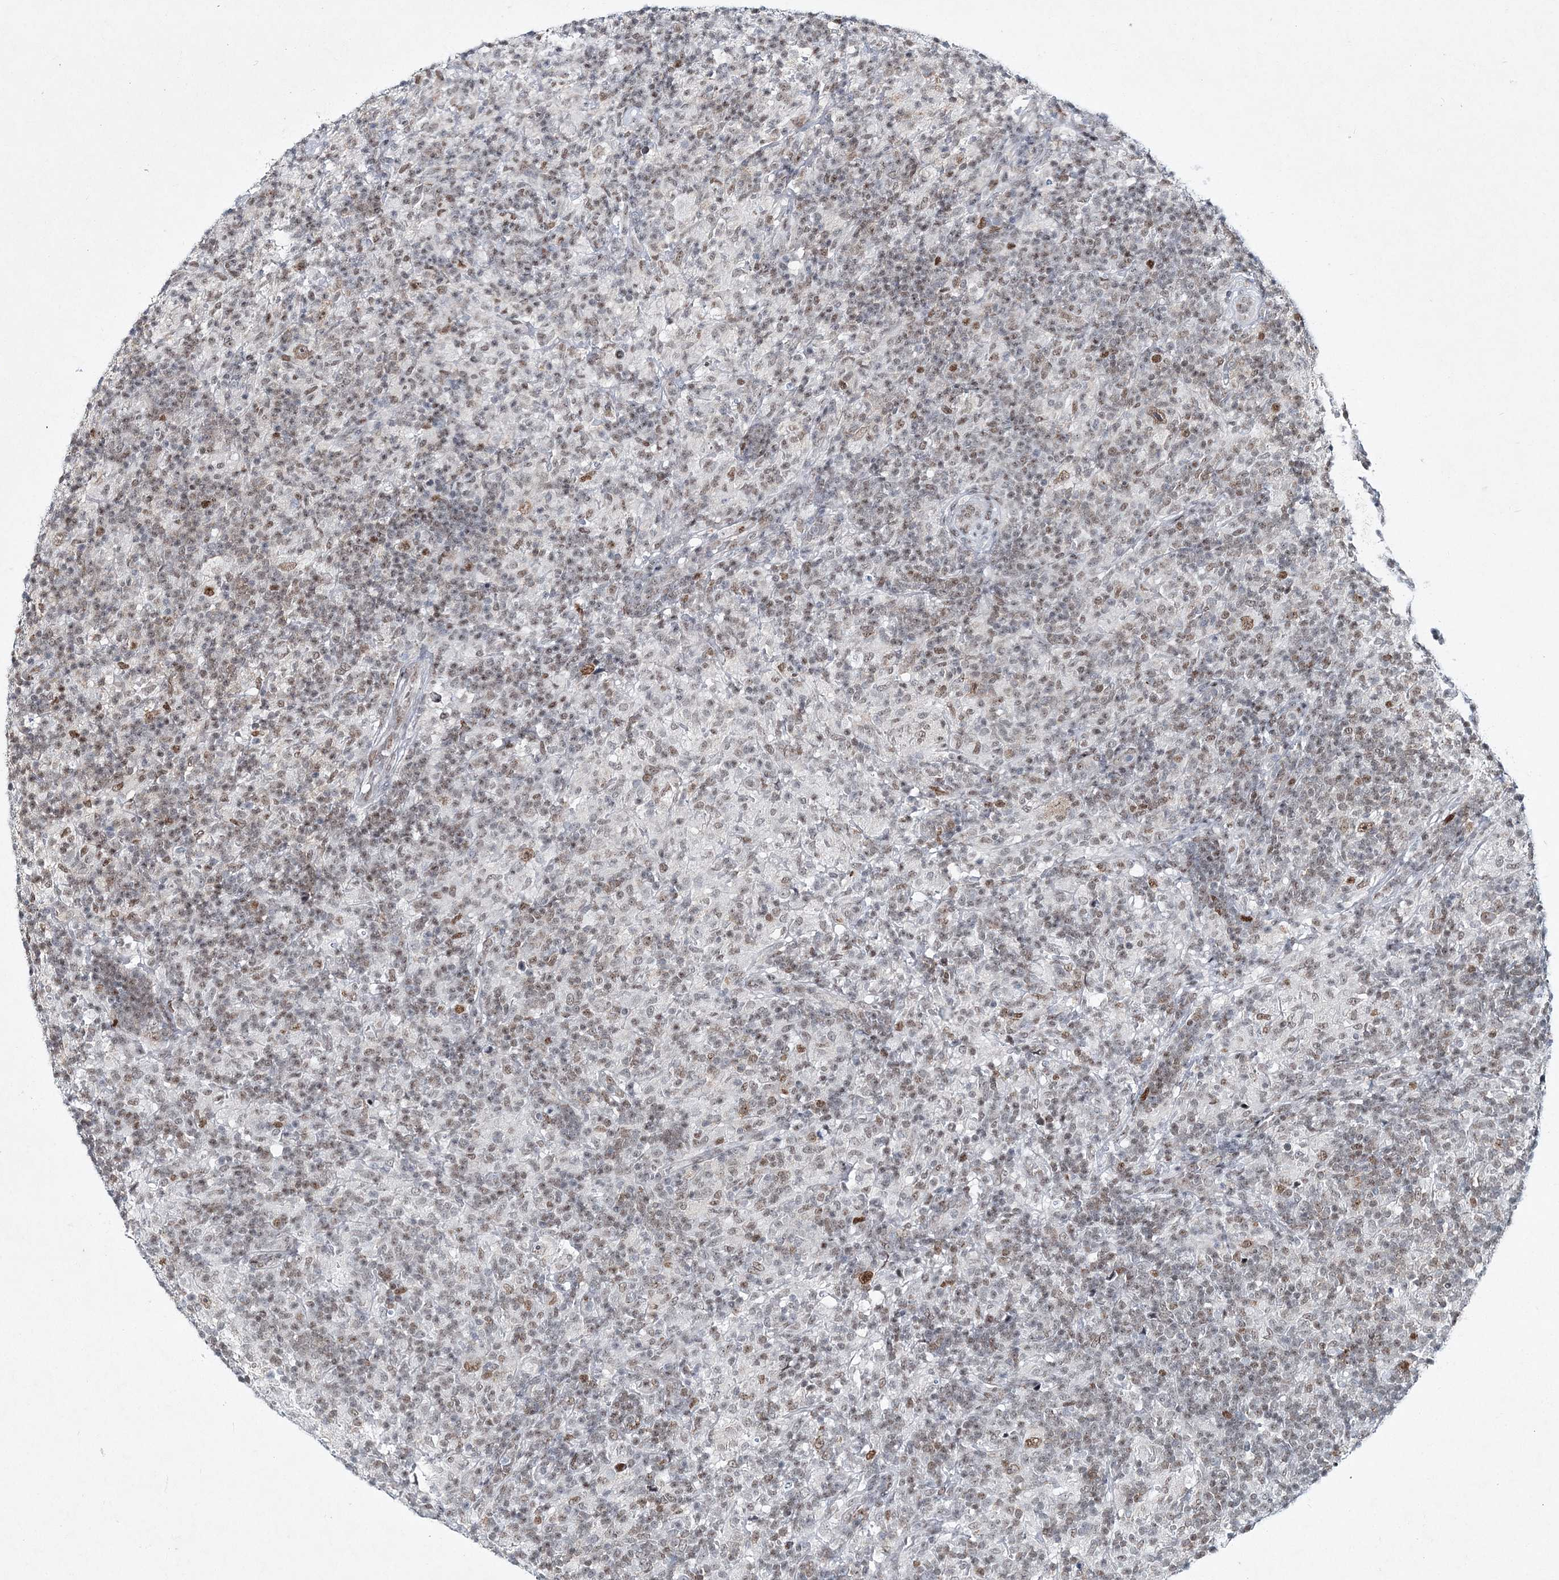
{"staining": {"intensity": "moderate", "quantity": ">75%", "location": "nuclear"}, "tissue": "lymphoma", "cell_type": "Tumor cells", "image_type": "cancer", "snomed": [{"axis": "morphology", "description": "Hodgkin's disease, NOS"}, {"axis": "topography", "description": "Lymph node"}], "caption": "An image showing moderate nuclear positivity in approximately >75% of tumor cells in Hodgkin's disease, as visualized by brown immunohistochemical staining.", "gene": "LRRFIP2", "patient": {"sex": "male", "age": 70}}